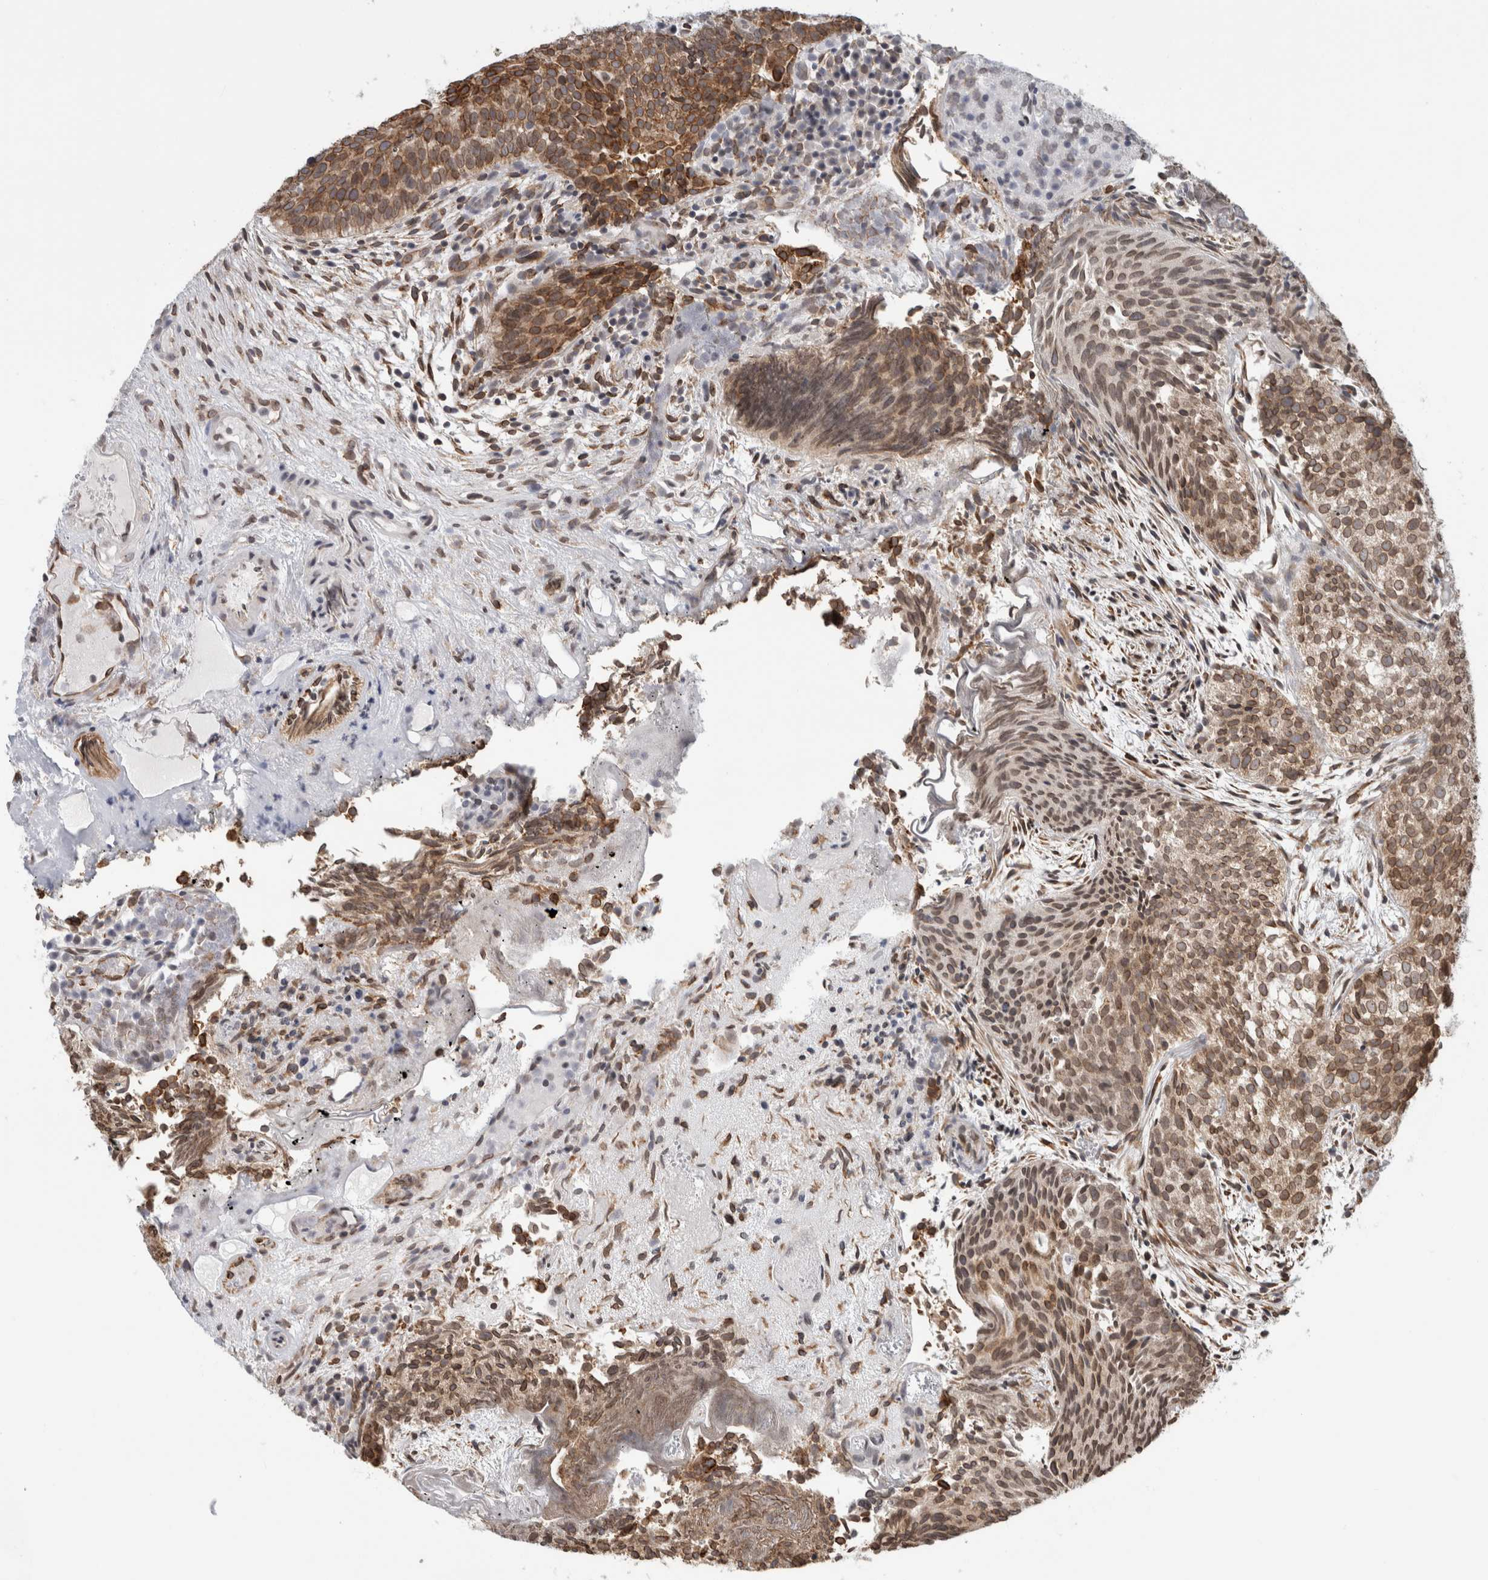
{"staining": {"intensity": "moderate", "quantity": ">75%", "location": "cytoplasmic/membranous,nuclear"}, "tissue": "urothelial cancer", "cell_type": "Tumor cells", "image_type": "cancer", "snomed": [{"axis": "morphology", "description": "Urothelial carcinoma, Low grade"}, {"axis": "topography", "description": "Urinary bladder"}], "caption": "Immunohistochemical staining of human urothelial cancer shows medium levels of moderate cytoplasmic/membranous and nuclear protein expression in about >75% of tumor cells.", "gene": "RBMX2", "patient": {"sex": "male", "age": 86}}